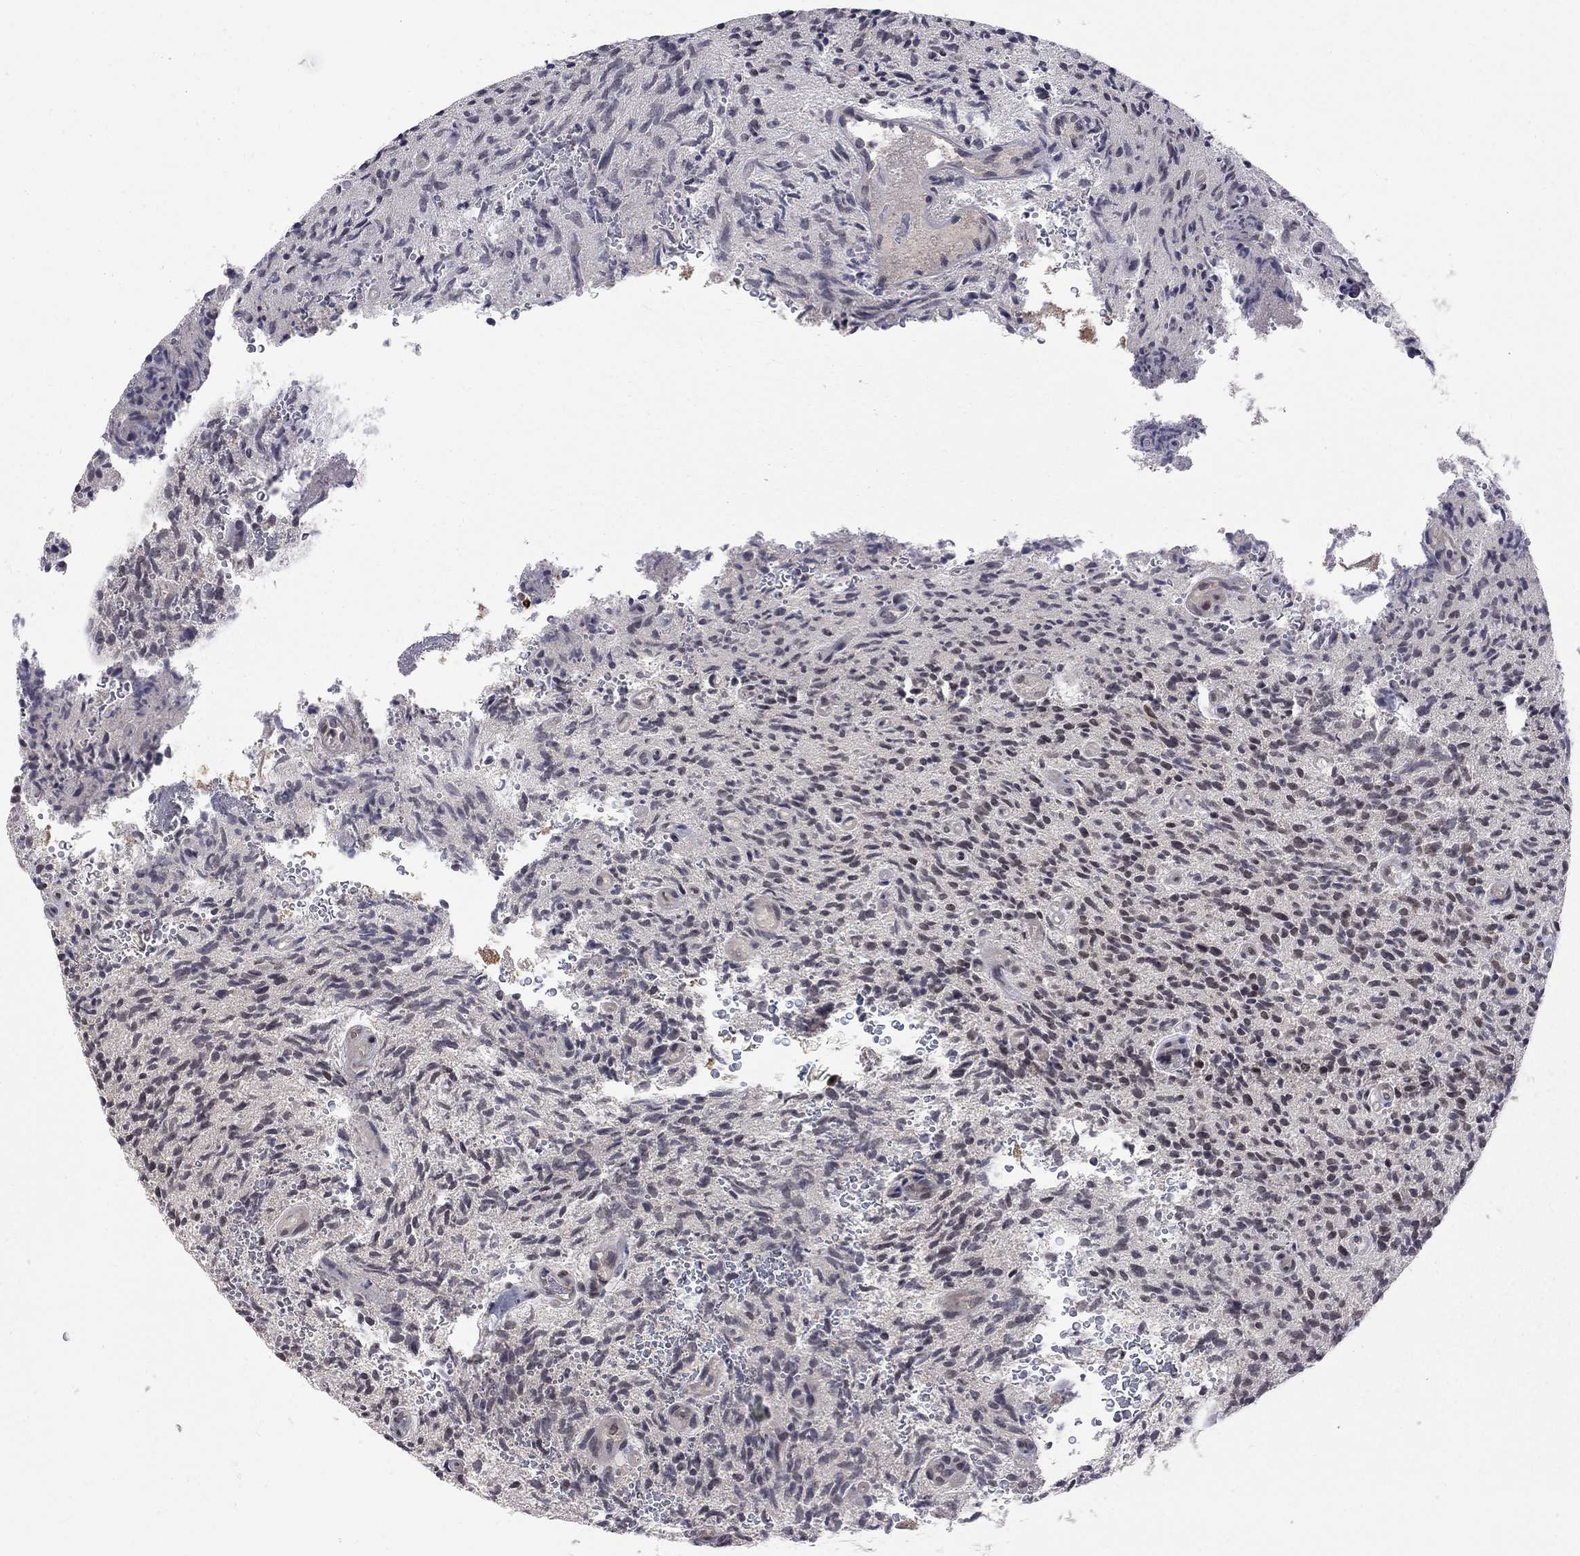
{"staining": {"intensity": "negative", "quantity": "none", "location": "none"}, "tissue": "glioma", "cell_type": "Tumor cells", "image_type": "cancer", "snomed": [{"axis": "morphology", "description": "Glioma, malignant, High grade"}, {"axis": "topography", "description": "Brain"}], "caption": "This is a histopathology image of immunohistochemistry (IHC) staining of malignant high-grade glioma, which shows no positivity in tumor cells.", "gene": "SAP30L", "patient": {"sex": "male", "age": 64}}